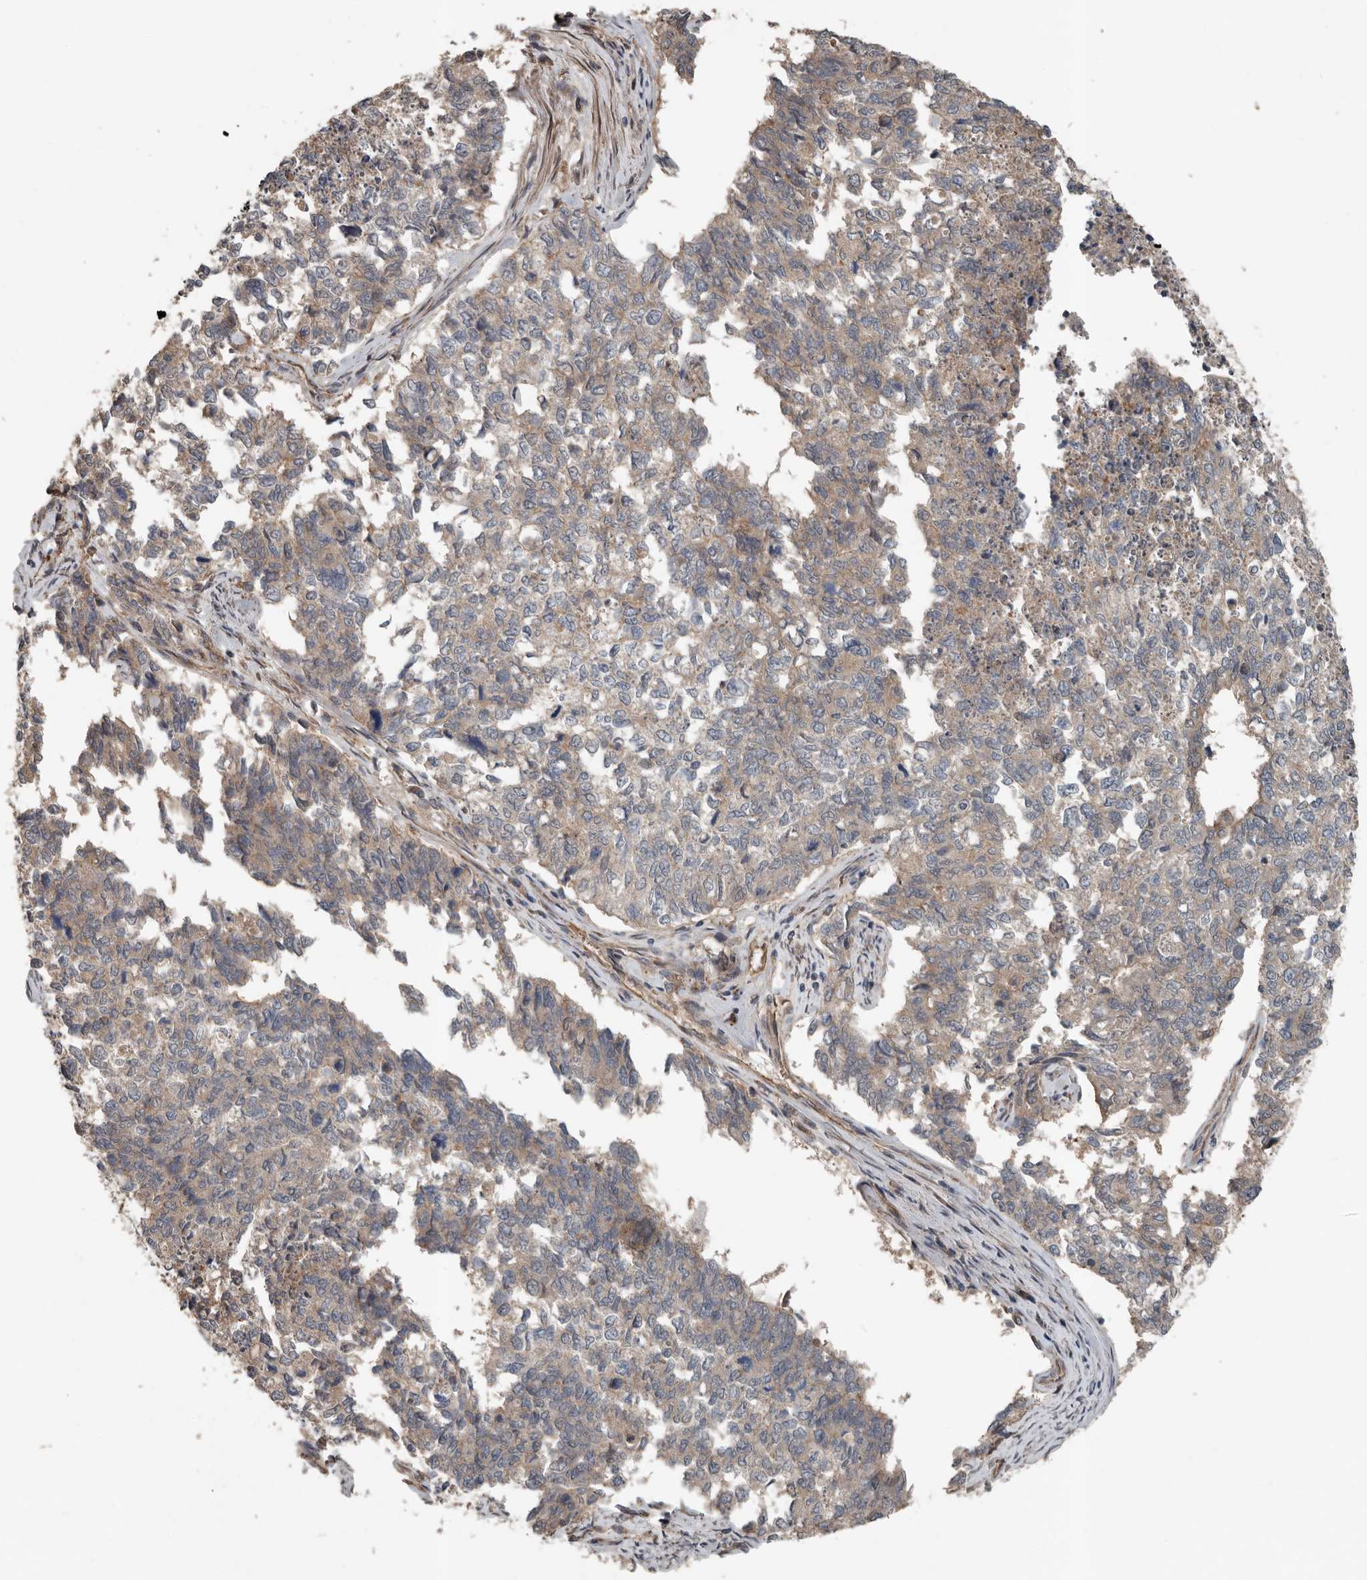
{"staining": {"intensity": "weak", "quantity": "25%-75%", "location": "cytoplasmic/membranous"}, "tissue": "cervical cancer", "cell_type": "Tumor cells", "image_type": "cancer", "snomed": [{"axis": "morphology", "description": "Squamous cell carcinoma, NOS"}, {"axis": "topography", "description": "Cervix"}], "caption": "Protein staining demonstrates weak cytoplasmic/membranous positivity in approximately 25%-75% of tumor cells in cervical cancer (squamous cell carcinoma).", "gene": "YOD1", "patient": {"sex": "female", "age": 63}}